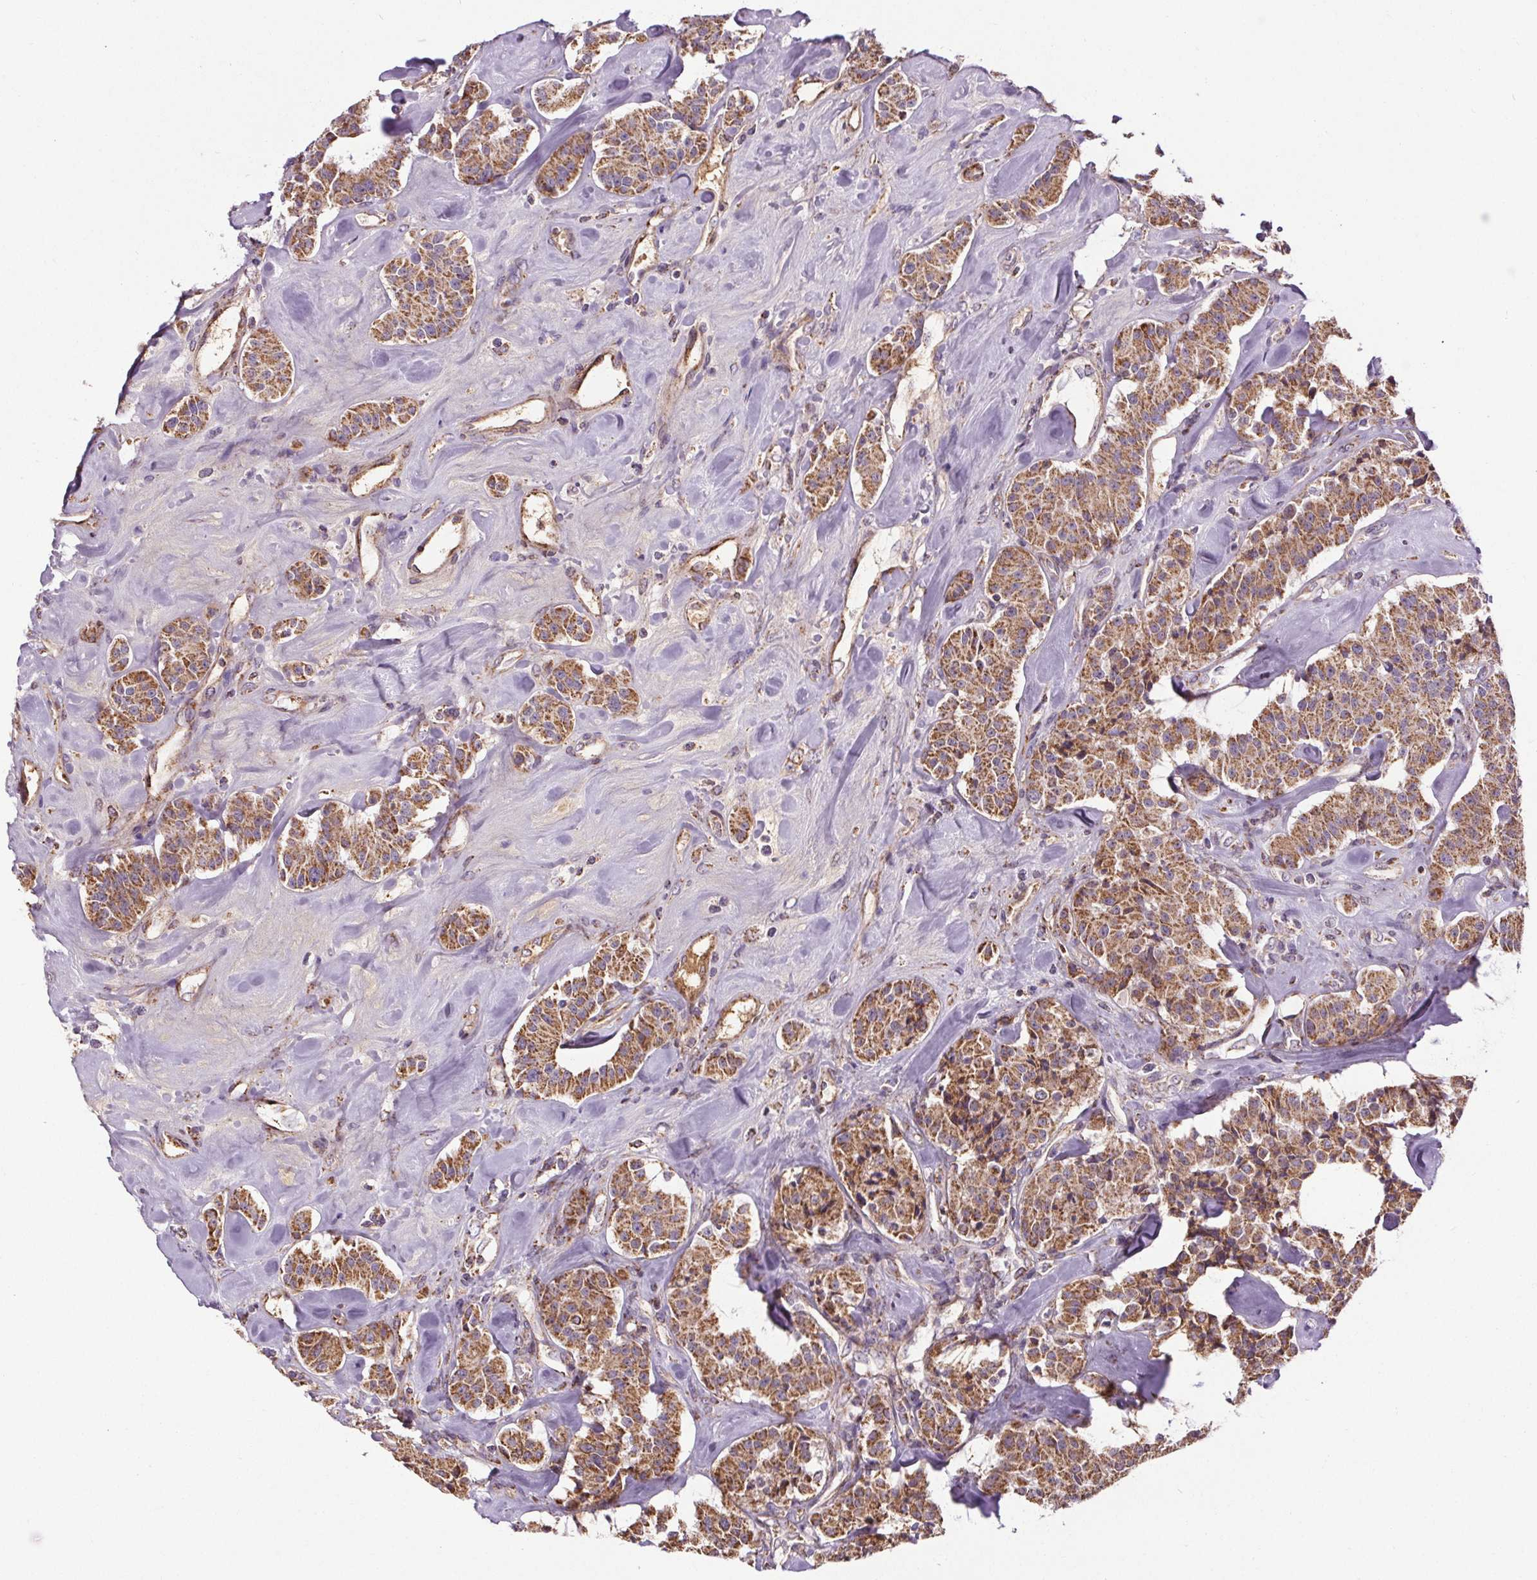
{"staining": {"intensity": "moderate", "quantity": ">75%", "location": "cytoplasmic/membranous"}, "tissue": "carcinoid", "cell_type": "Tumor cells", "image_type": "cancer", "snomed": [{"axis": "morphology", "description": "Carcinoid, malignant, NOS"}, {"axis": "topography", "description": "Pancreas"}], "caption": "Carcinoid was stained to show a protein in brown. There is medium levels of moderate cytoplasmic/membranous staining in approximately >75% of tumor cells.", "gene": "ZNF548", "patient": {"sex": "male", "age": 41}}